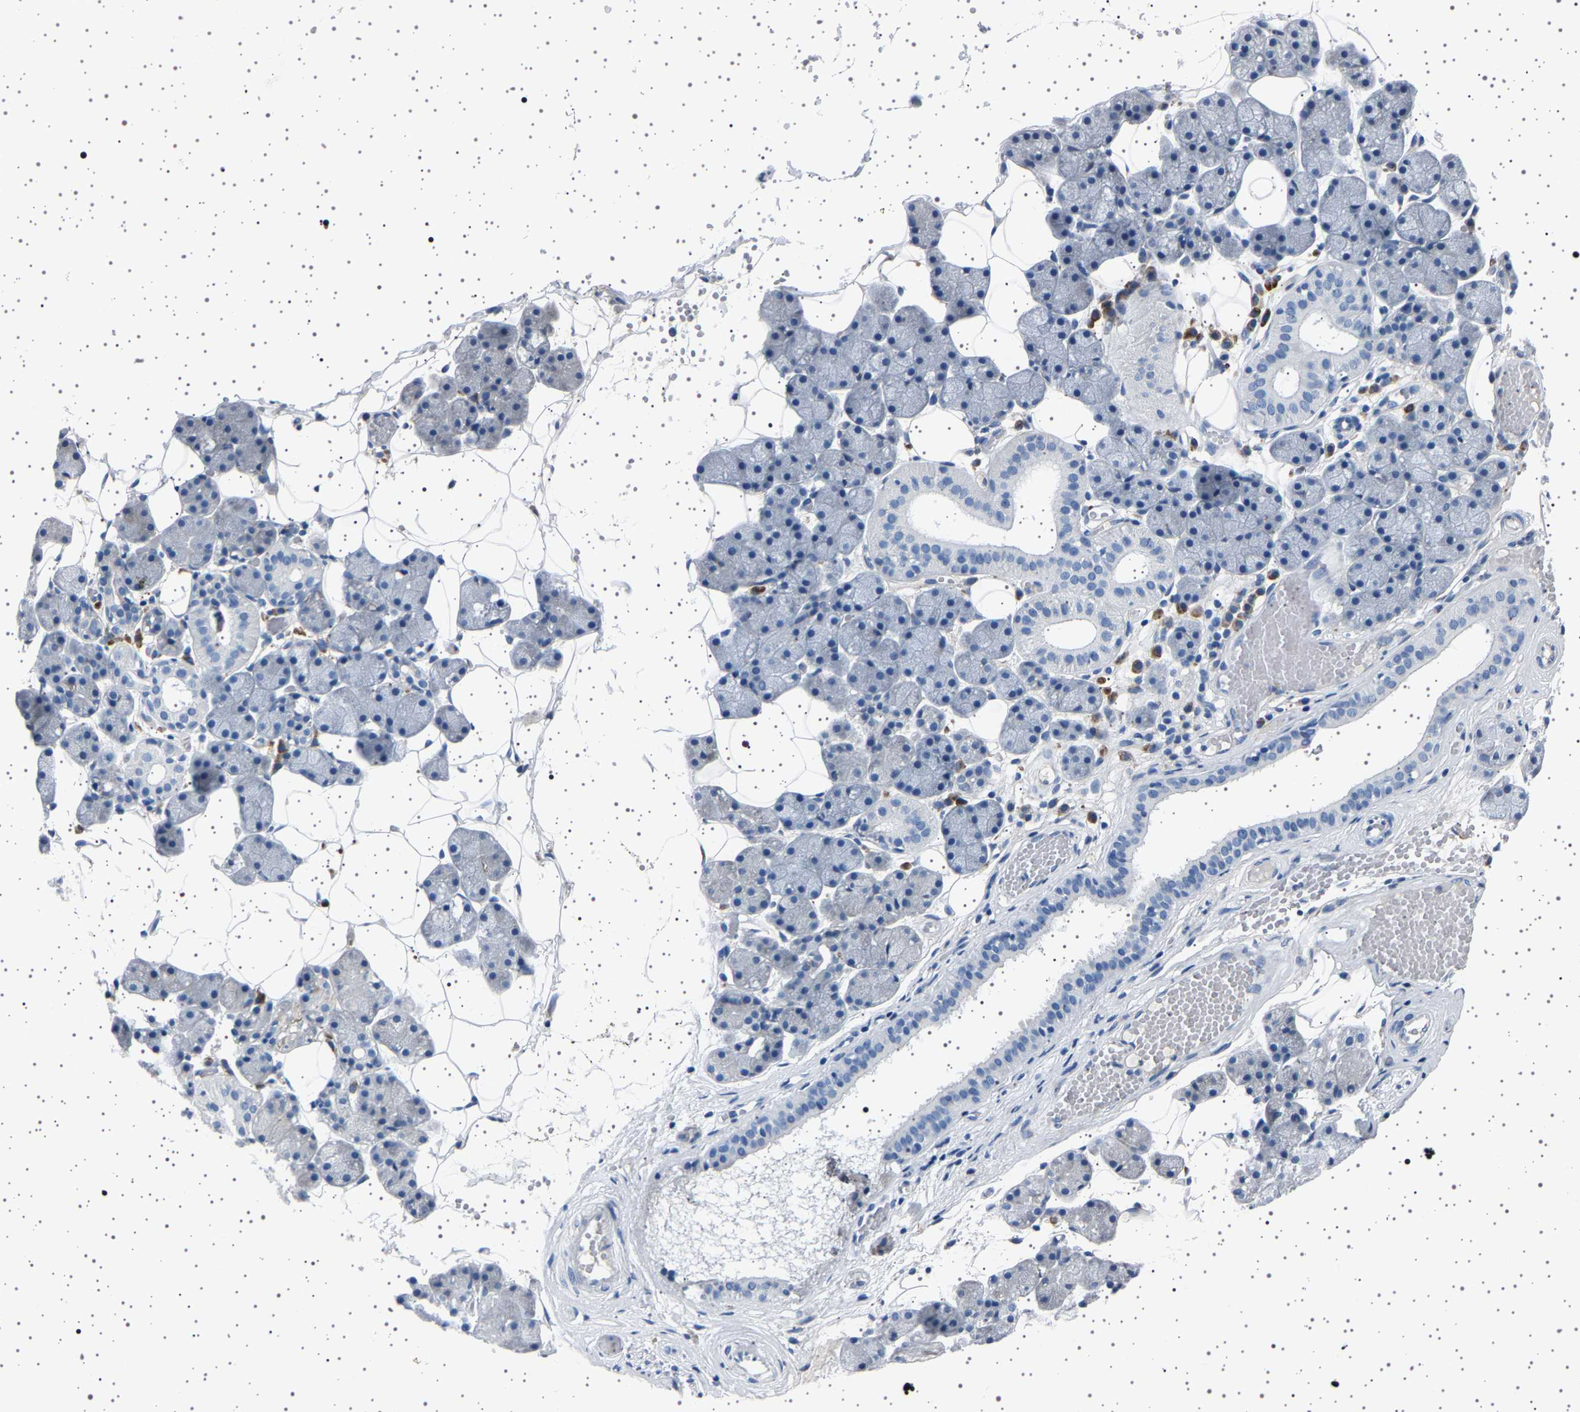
{"staining": {"intensity": "negative", "quantity": "none", "location": "none"}, "tissue": "salivary gland", "cell_type": "Glandular cells", "image_type": "normal", "snomed": [{"axis": "morphology", "description": "Normal tissue, NOS"}, {"axis": "topography", "description": "Salivary gland"}], "caption": "The immunohistochemistry photomicrograph has no significant expression in glandular cells of salivary gland.", "gene": "FTCD", "patient": {"sex": "female", "age": 33}}